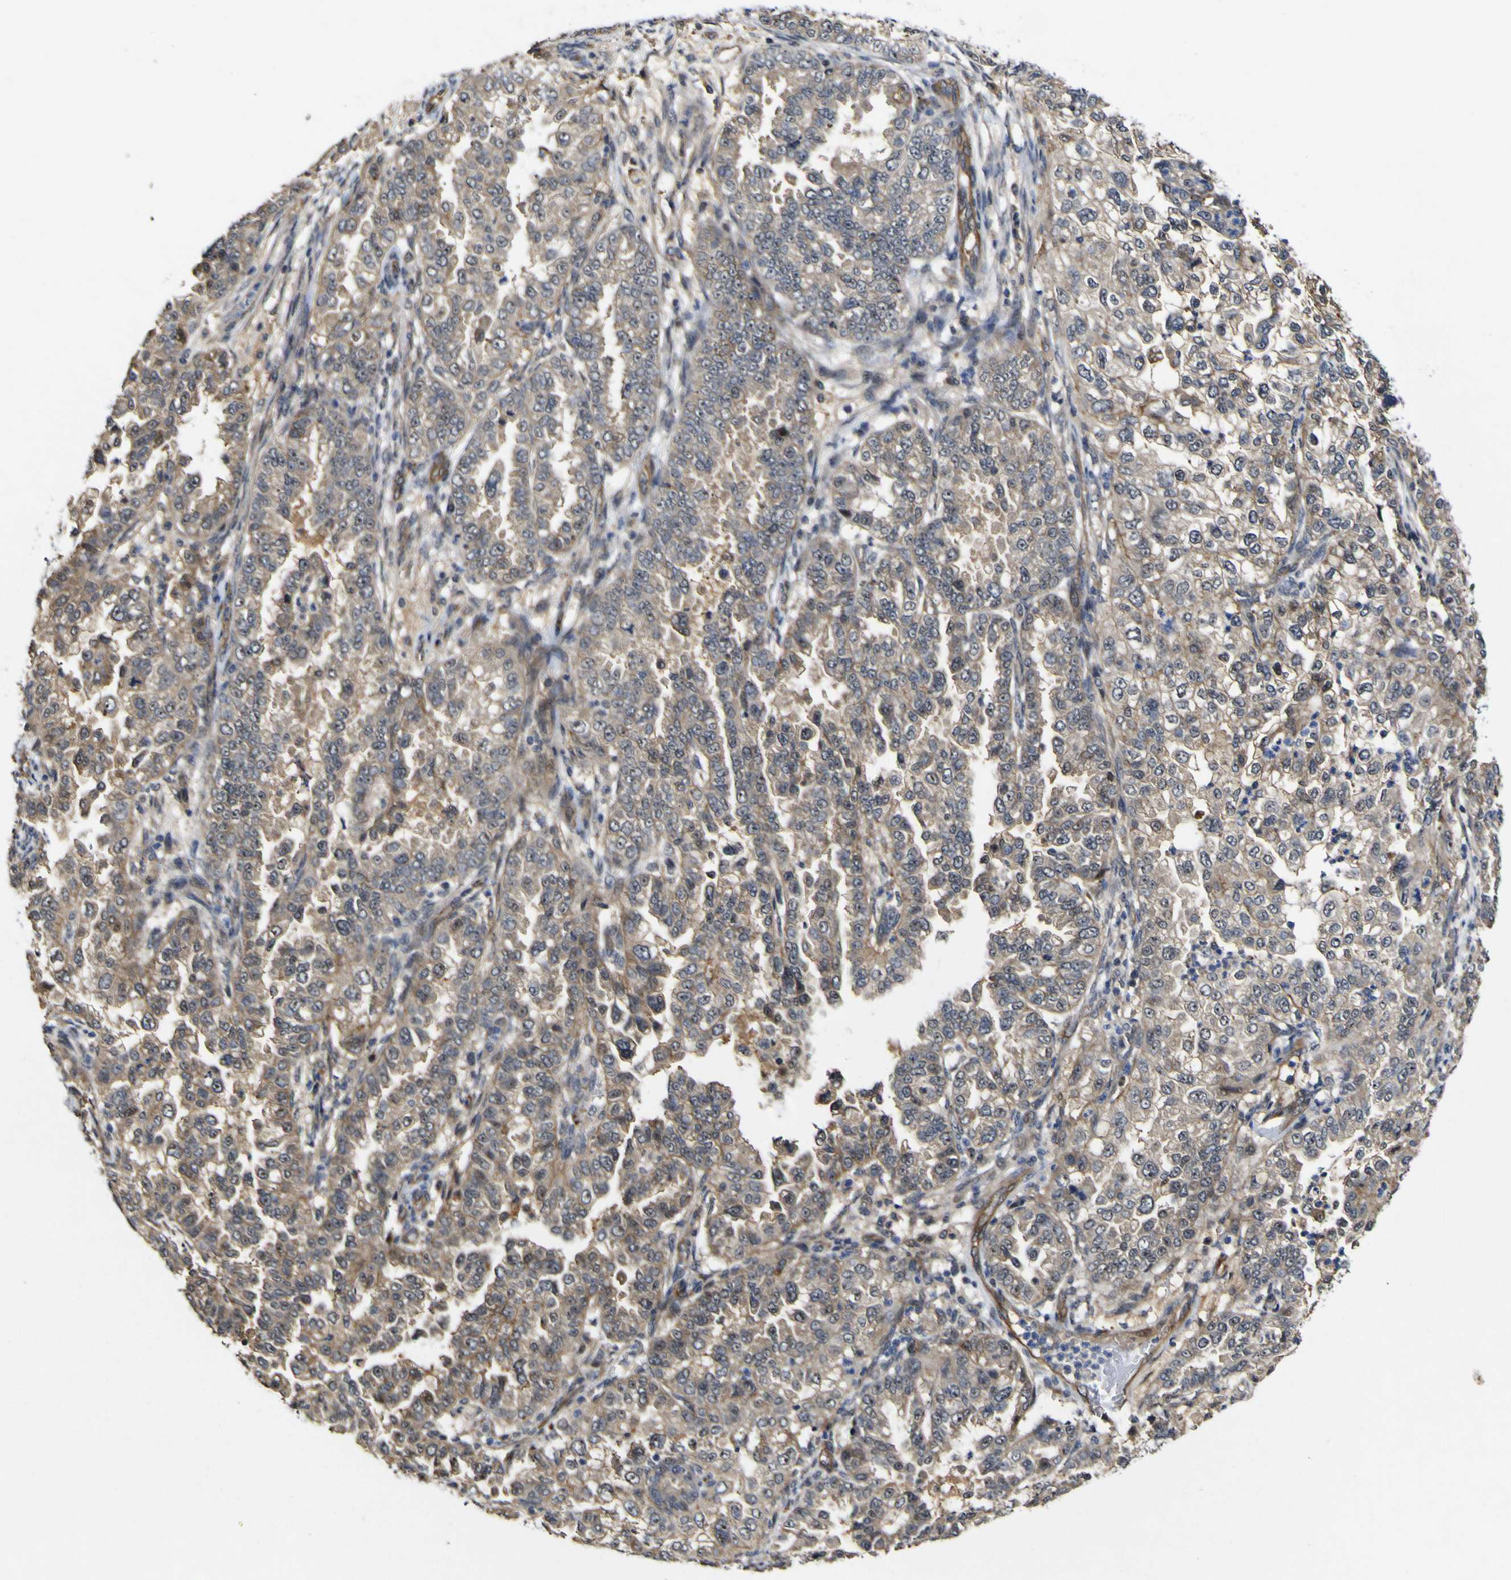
{"staining": {"intensity": "weak", "quantity": ">75%", "location": "cytoplasmic/membranous"}, "tissue": "endometrial cancer", "cell_type": "Tumor cells", "image_type": "cancer", "snomed": [{"axis": "morphology", "description": "Adenocarcinoma, NOS"}, {"axis": "topography", "description": "Endometrium"}], "caption": "Immunohistochemistry (IHC) of human endometrial adenocarcinoma shows low levels of weak cytoplasmic/membranous expression in approximately >75% of tumor cells.", "gene": "CCL2", "patient": {"sex": "female", "age": 85}}